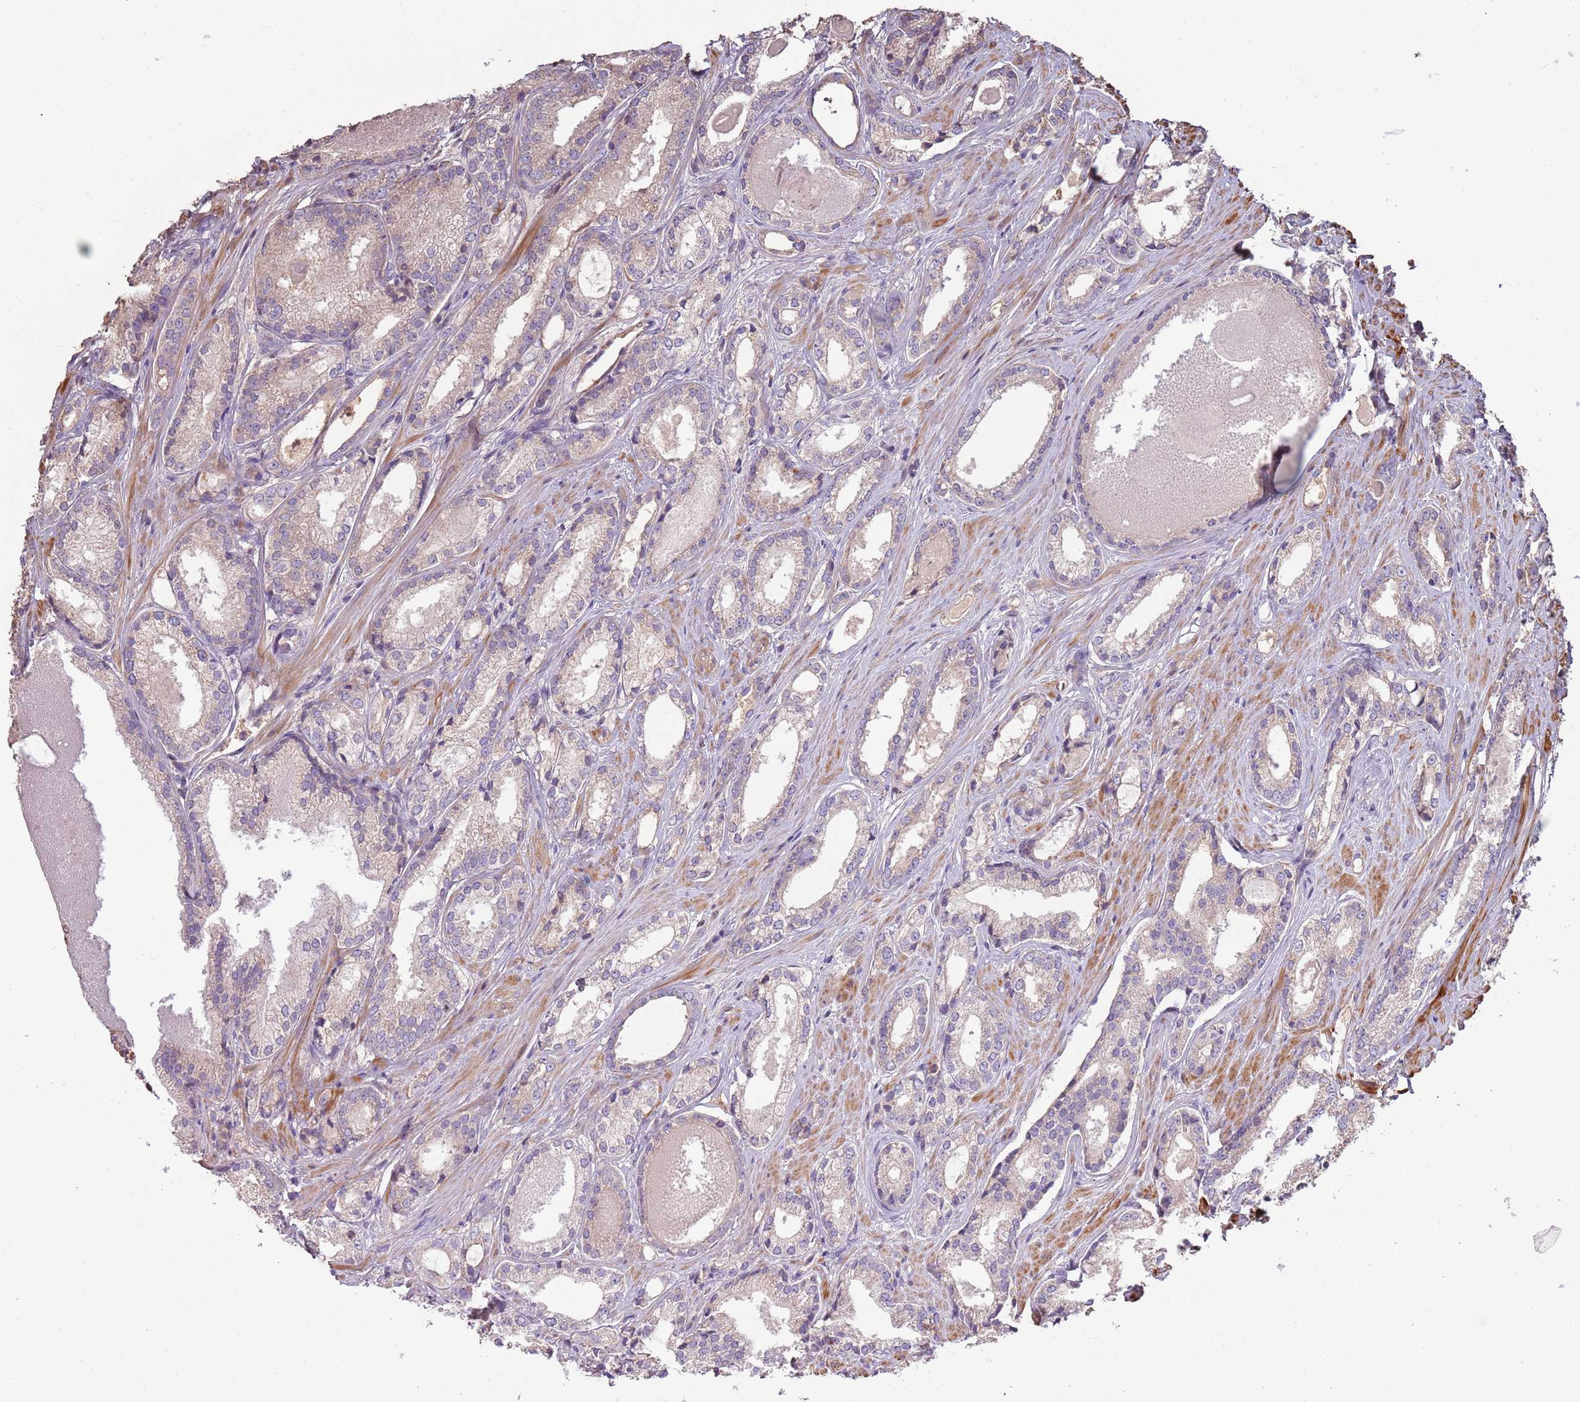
{"staining": {"intensity": "negative", "quantity": "none", "location": "none"}, "tissue": "prostate cancer", "cell_type": "Tumor cells", "image_type": "cancer", "snomed": [{"axis": "morphology", "description": "Adenocarcinoma, Low grade"}, {"axis": "topography", "description": "Prostate"}], "caption": "The micrograph displays no staining of tumor cells in prostate cancer. (Stains: DAB immunohistochemistry with hematoxylin counter stain, Microscopy: brightfield microscopy at high magnification).", "gene": "FECH", "patient": {"sex": "male", "age": 68}}